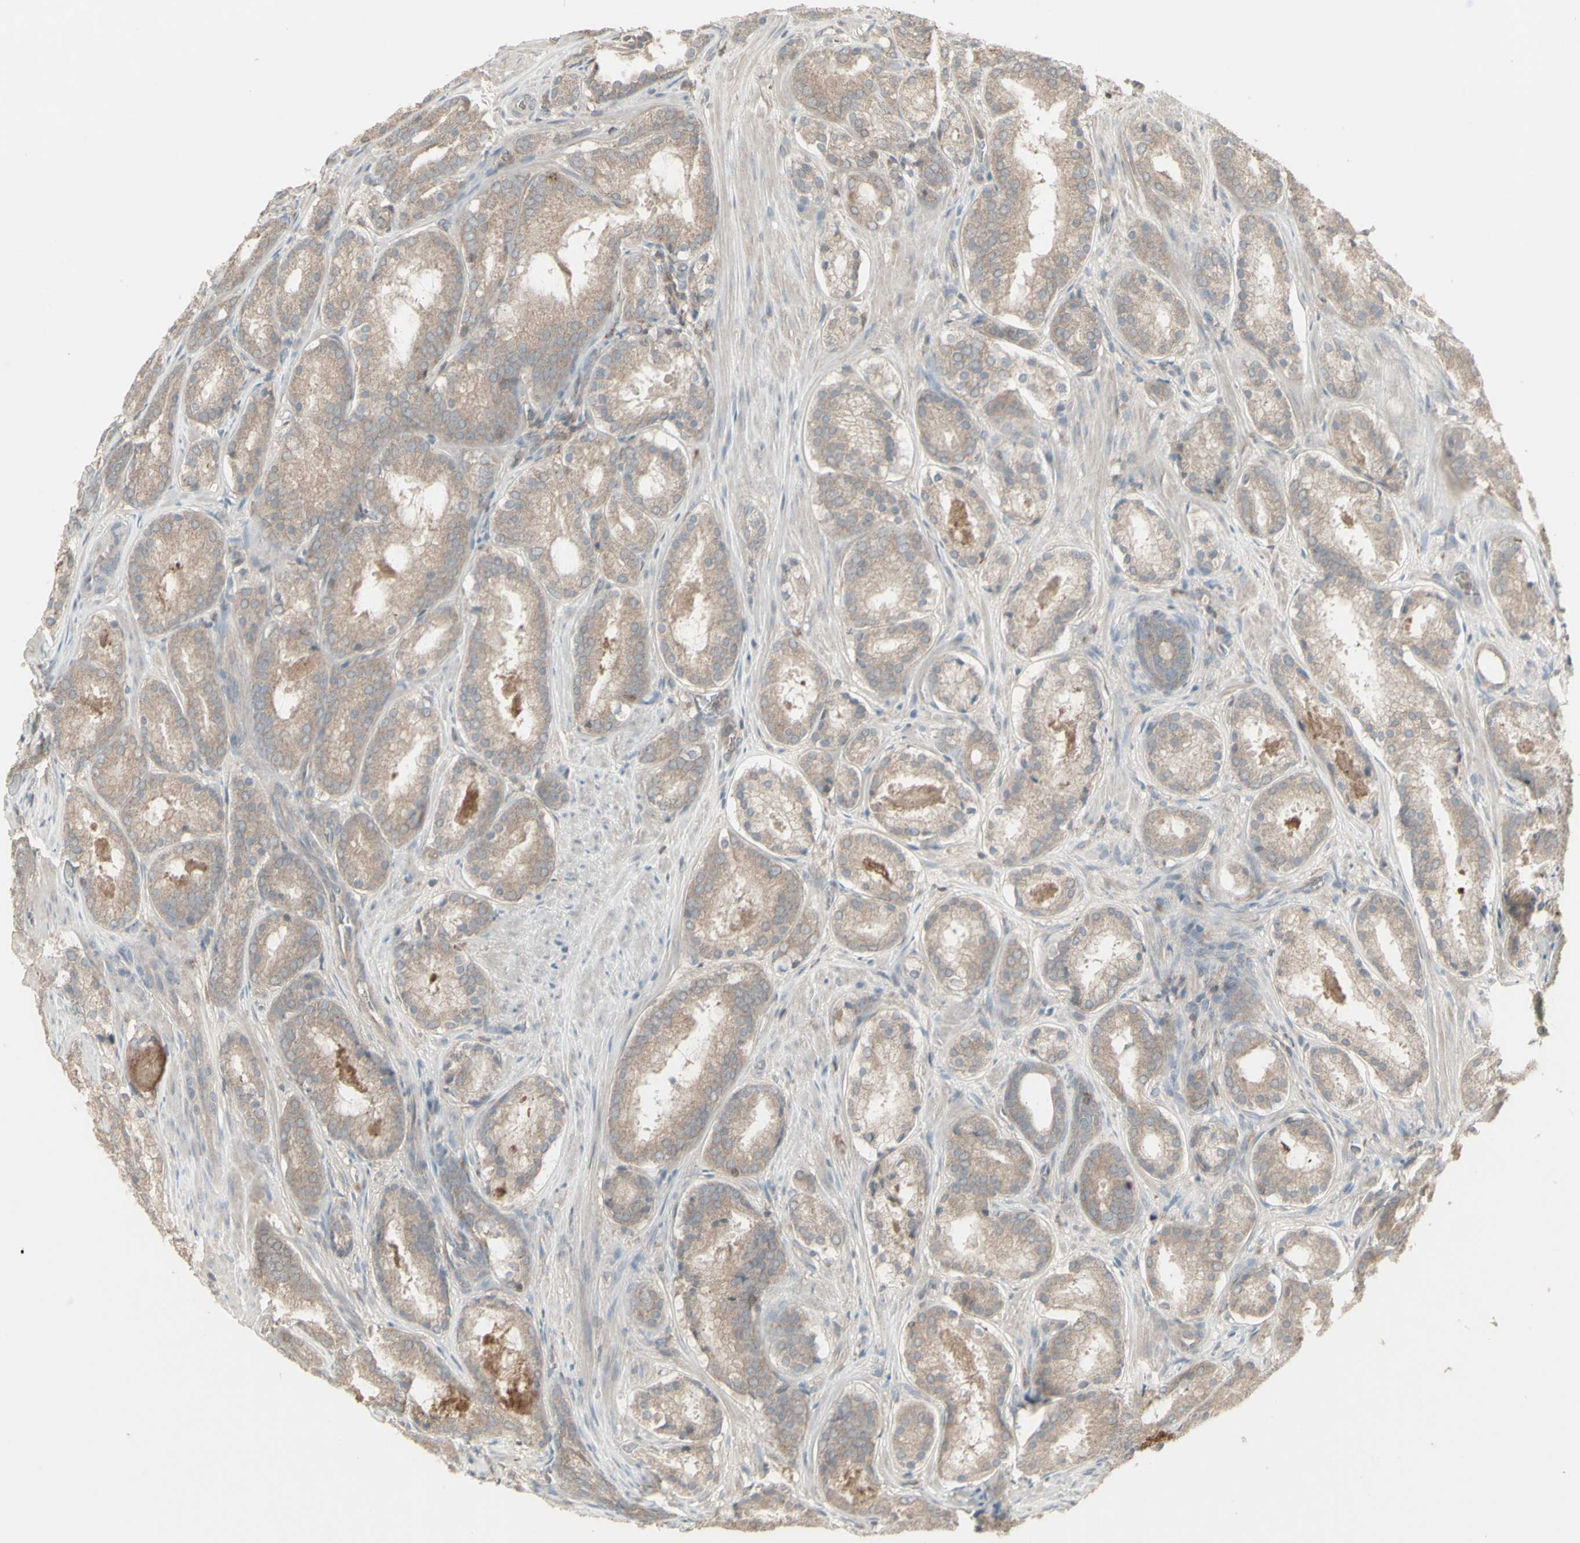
{"staining": {"intensity": "negative", "quantity": "none", "location": "none"}, "tissue": "prostate cancer", "cell_type": "Tumor cells", "image_type": "cancer", "snomed": [{"axis": "morphology", "description": "Adenocarcinoma, Low grade"}, {"axis": "topography", "description": "Prostate"}], "caption": "A histopathology image of human prostate cancer is negative for staining in tumor cells.", "gene": "CSK", "patient": {"sex": "male", "age": 69}}